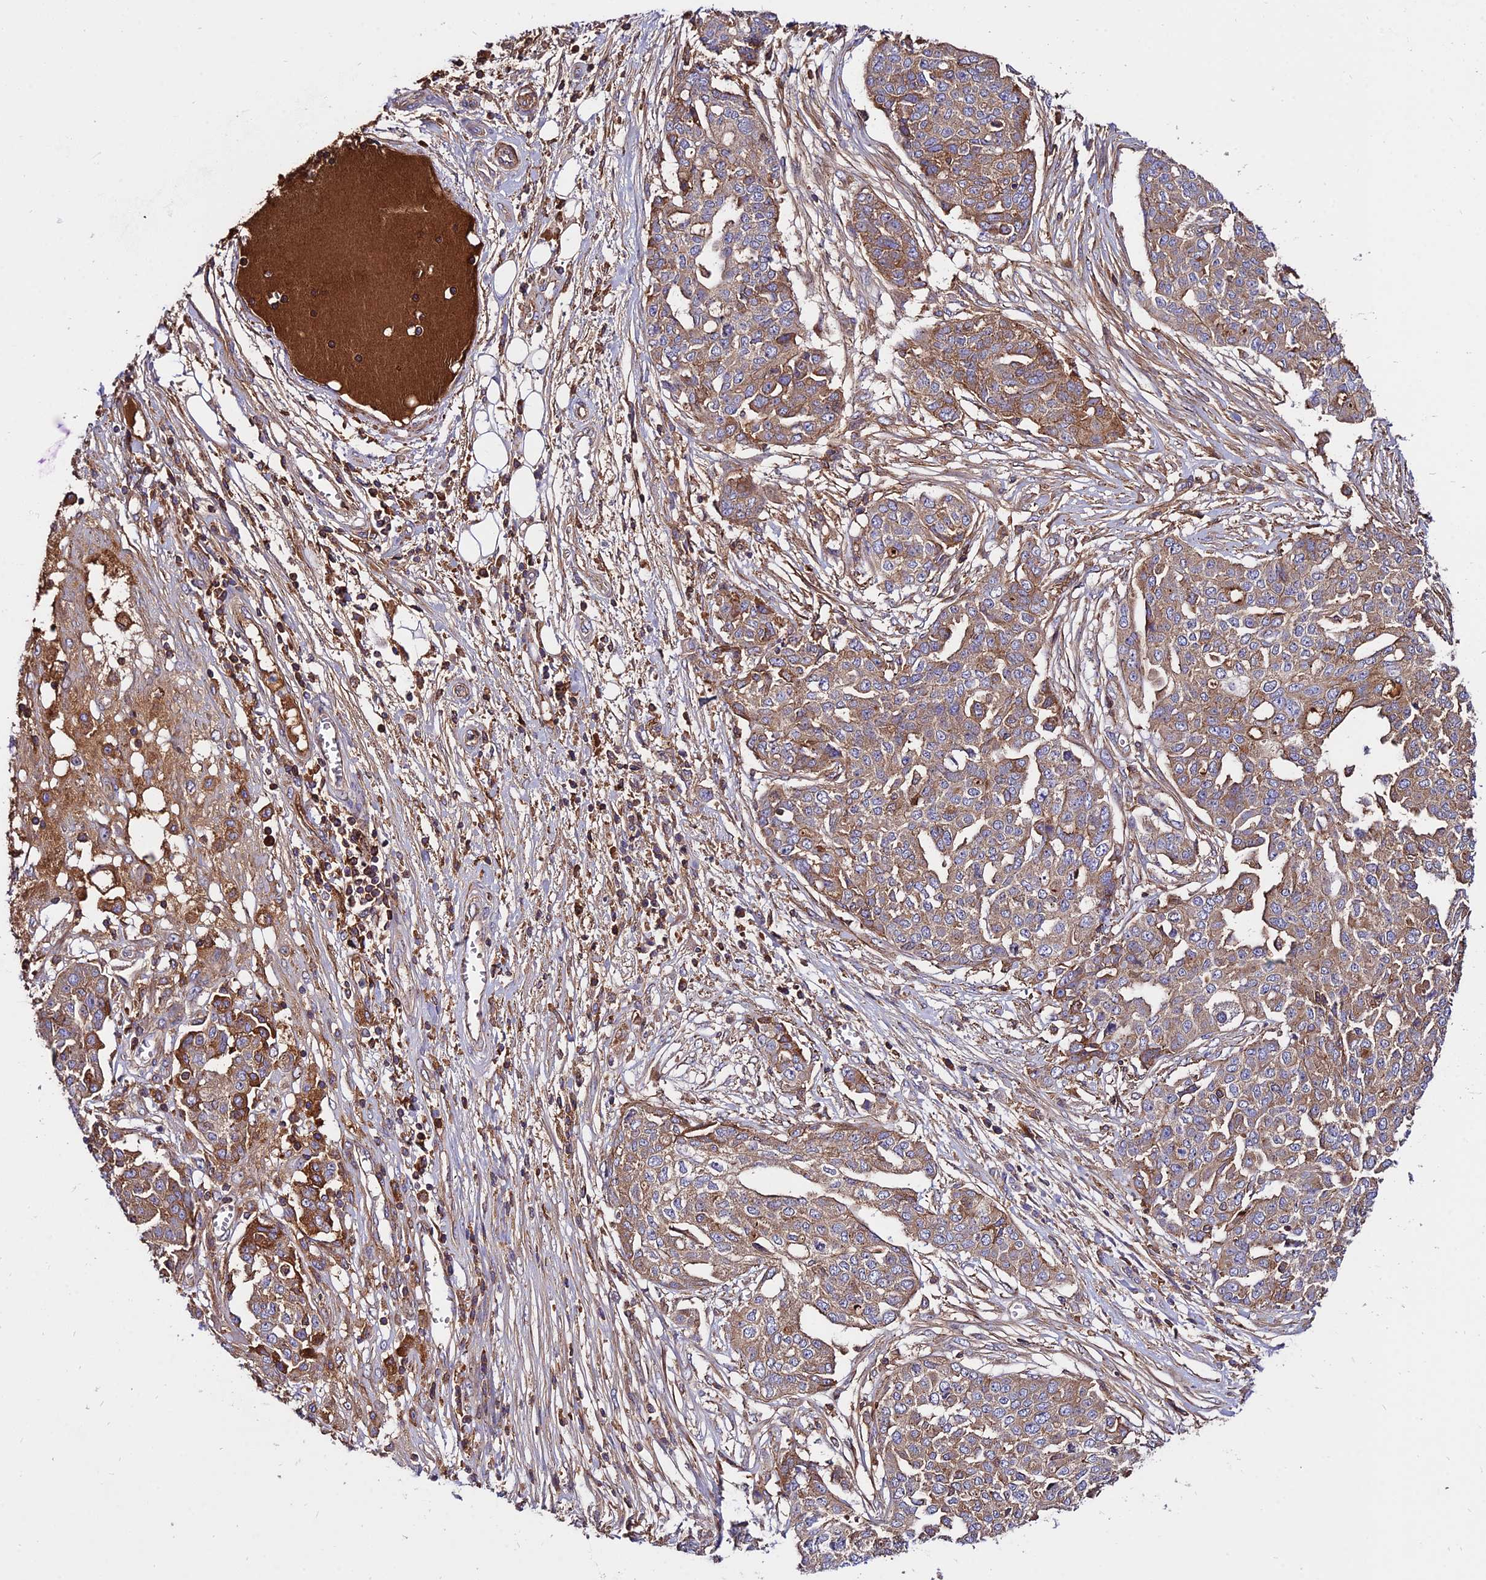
{"staining": {"intensity": "moderate", "quantity": ">75%", "location": "cytoplasmic/membranous"}, "tissue": "ovarian cancer", "cell_type": "Tumor cells", "image_type": "cancer", "snomed": [{"axis": "morphology", "description": "Cystadenocarcinoma, serous, NOS"}, {"axis": "topography", "description": "Soft tissue"}, {"axis": "topography", "description": "Ovary"}], "caption": "Immunohistochemistry (IHC) staining of ovarian cancer, which exhibits medium levels of moderate cytoplasmic/membranous positivity in about >75% of tumor cells indicating moderate cytoplasmic/membranous protein expression. The staining was performed using DAB (brown) for protein detection and nuclei were counterstained in hematoxylin (blue).", "gene": "PYM1", "patient": {"sex": "female", "age": 57}}